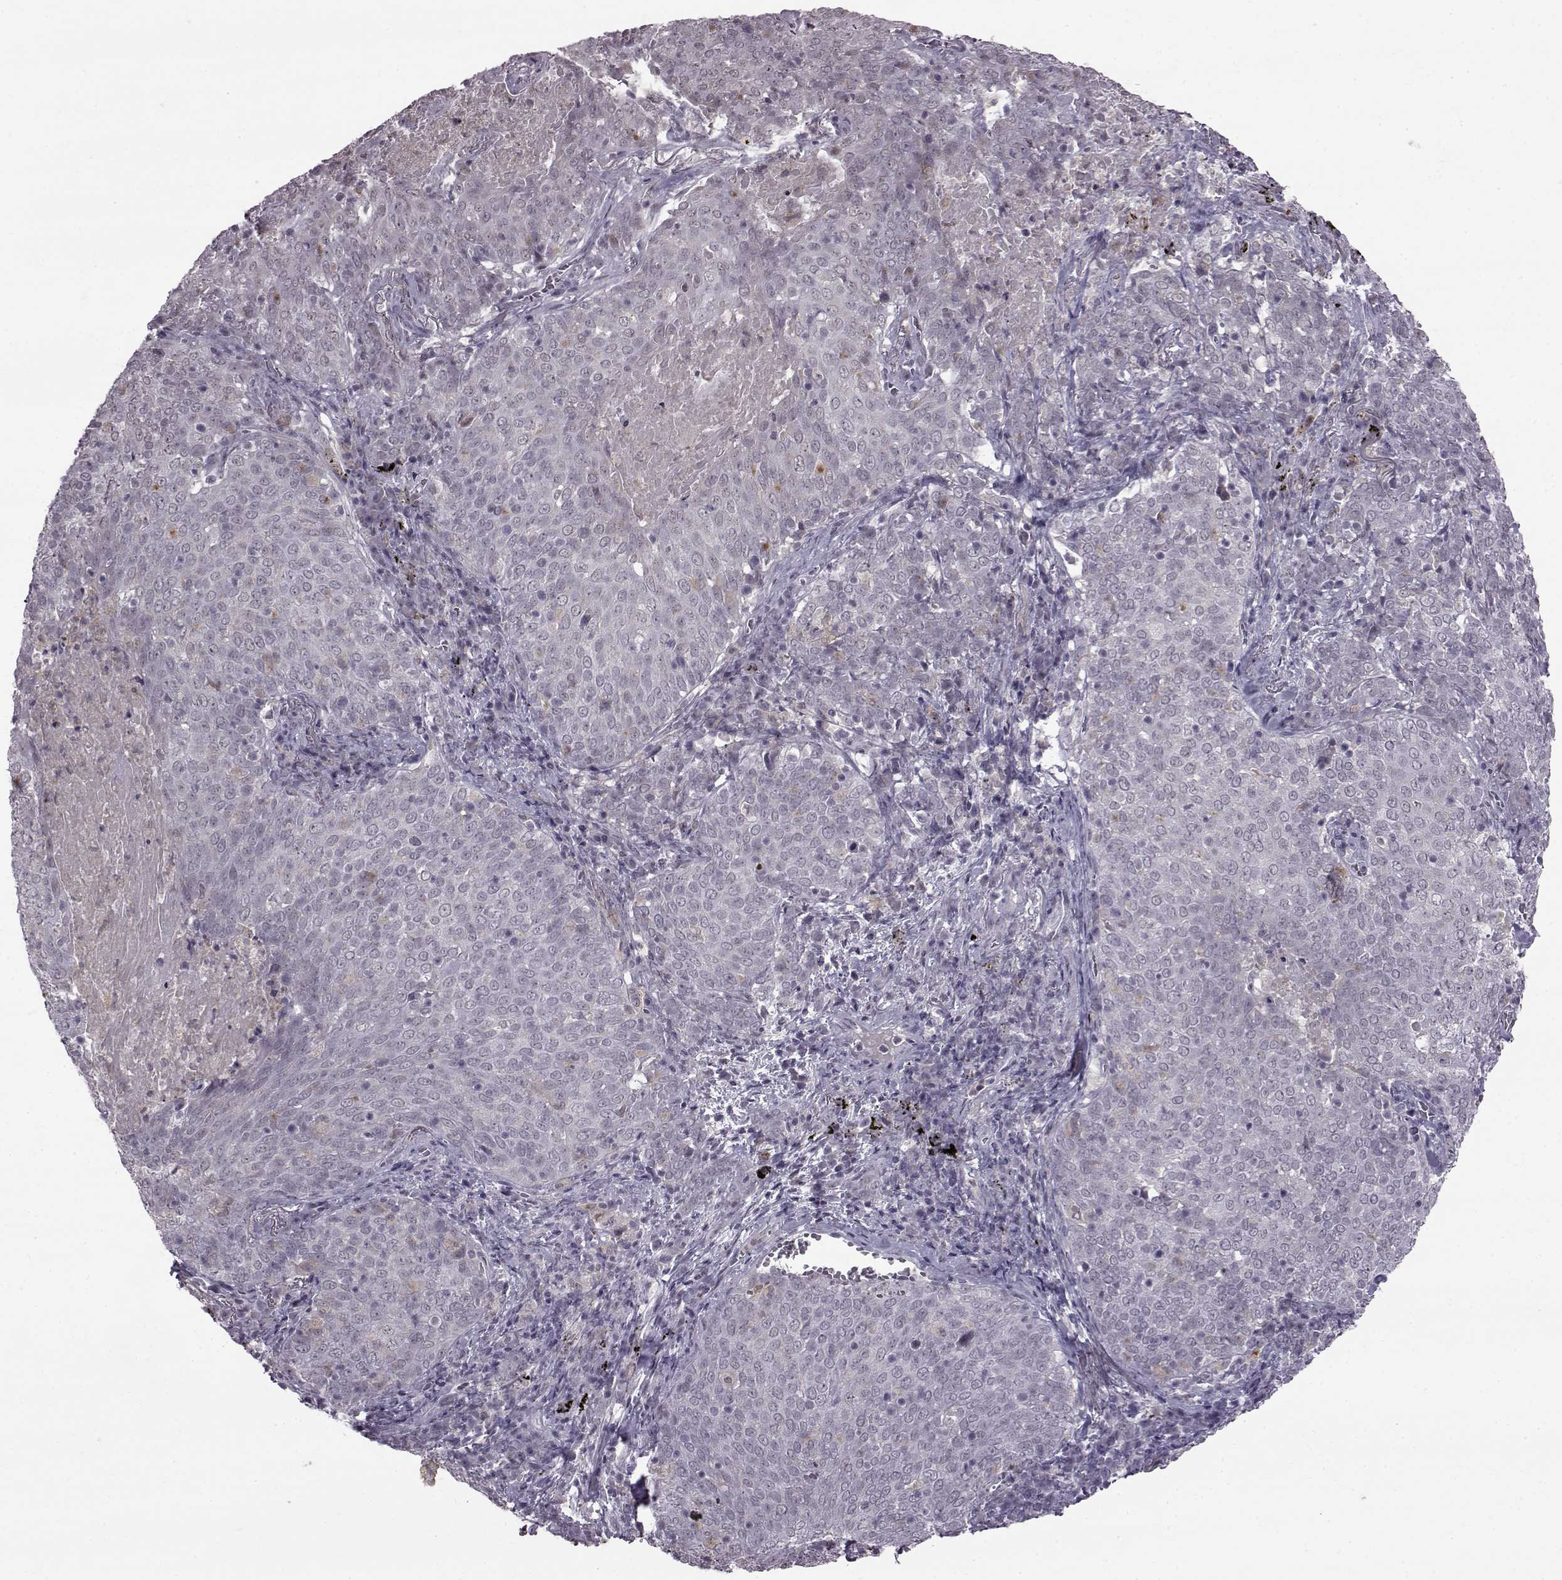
{"staining": {"intensity": "weak", "quantity": "<25%", "location": "cytoplasmic/membranous"}, "tissue": "lung cancer", "cell_type": "Tumor cells", "image_type": "cancer", "snomed": [{"axis": "morphology", "description": "Squamous cell carcinoma, NOS"}, {"axis": "topography", "description": "Lung"}], "caption": "Lung cancer (squamous cell carcinoma) stained for a protein using immunohistochemistry reveals no expression tumor cells.", "gene": "SLC28A2", "patient": {"sex": "male", "age": 82}}